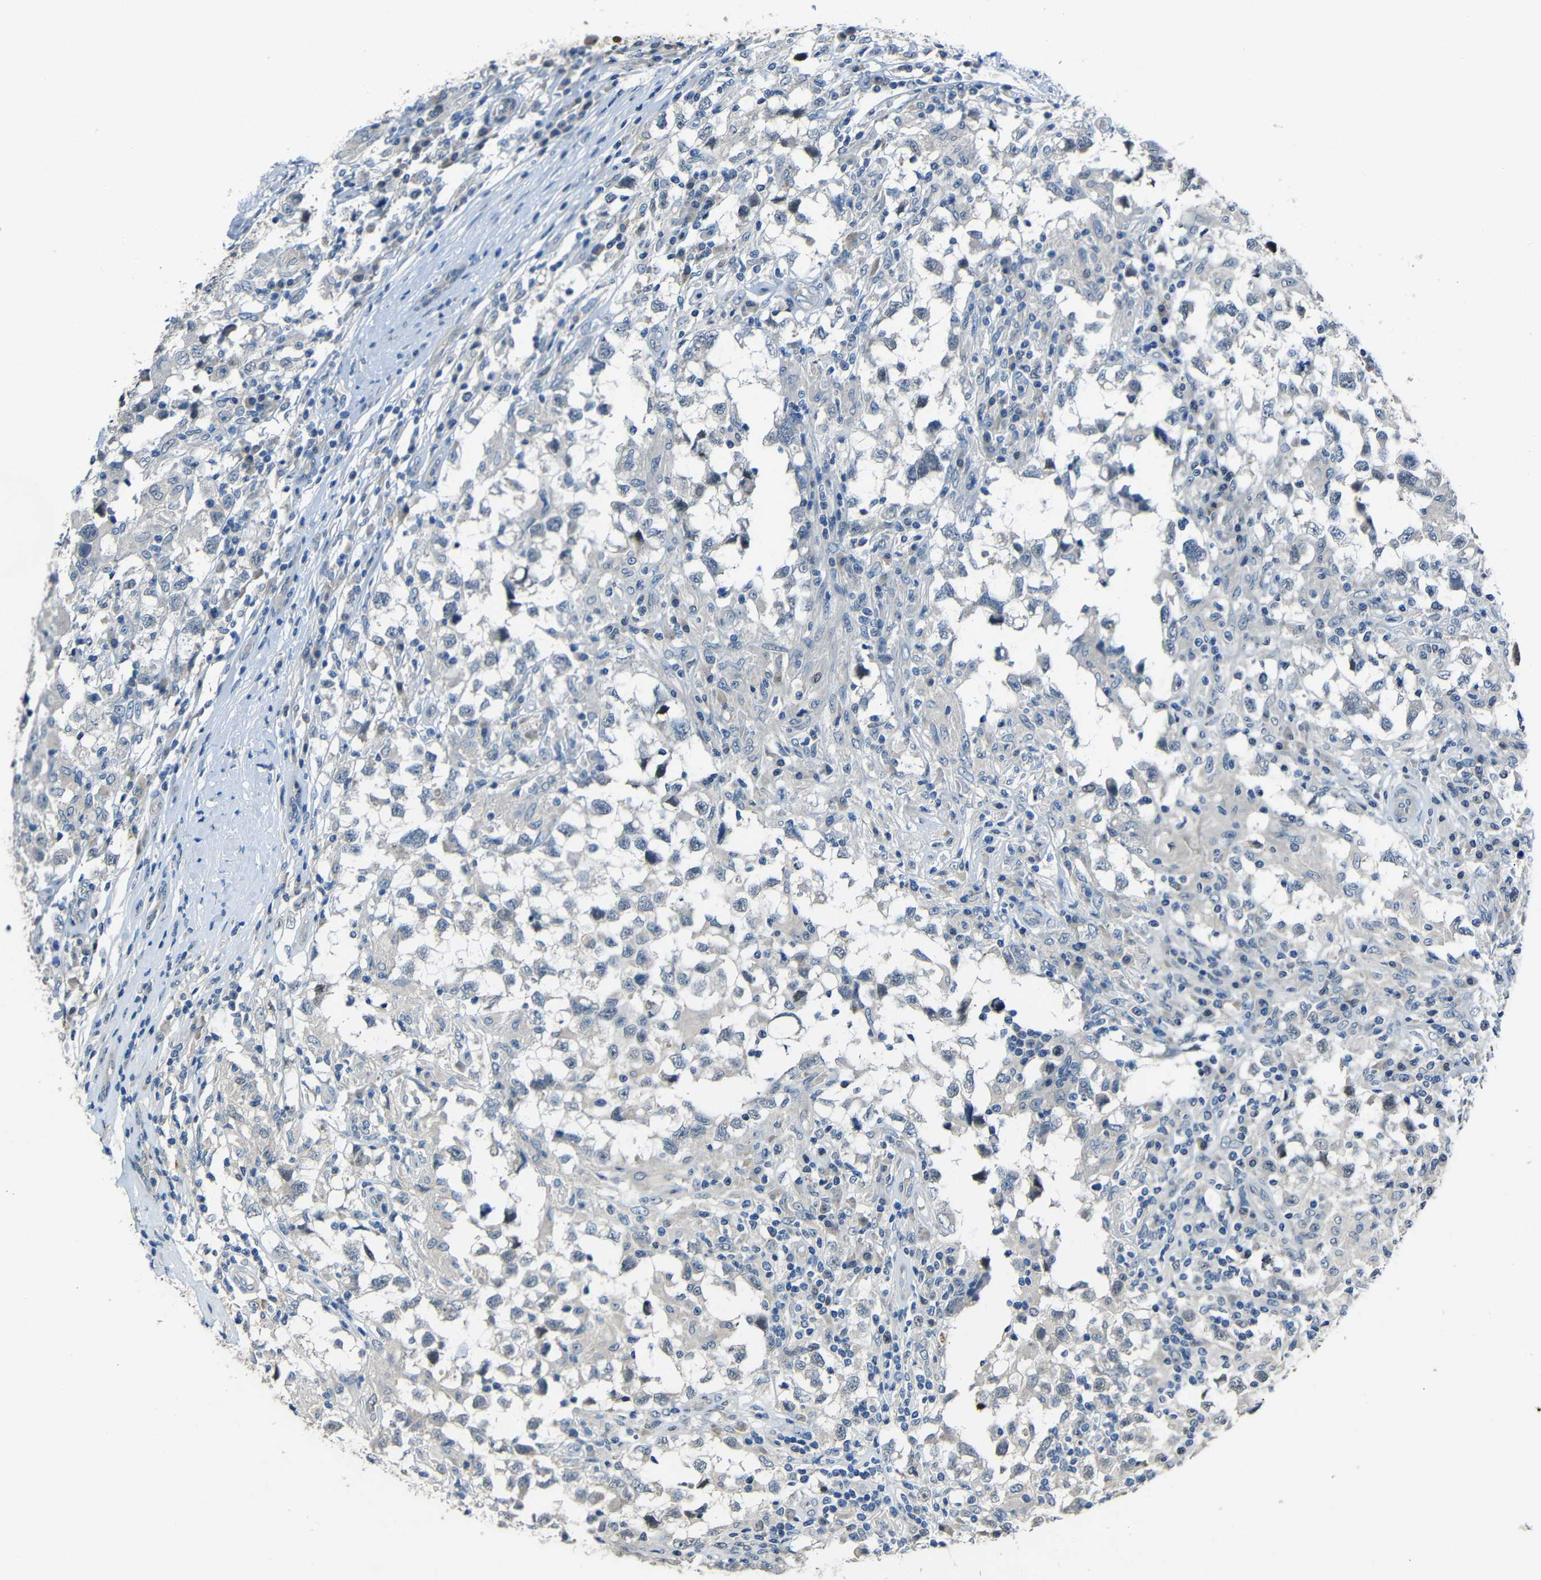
{"staining": {"intensity": "negative", "quantity": "none", "location": "none"}, "tissue": "testis cancer", "cell_type": "Tumor cells", "image_type": "cancer", "snomed": [{"axis": "morphology", "description": "Carcinoma, Embryonal, NOS"}, {"axis": "topography", "description": "Testis"}], "caption": "Immunohistochemistry of human testis cancer shows no positivity in tumor cells.", "gene": "STBD1", "patient": {"sex": "male", "age": 21}}